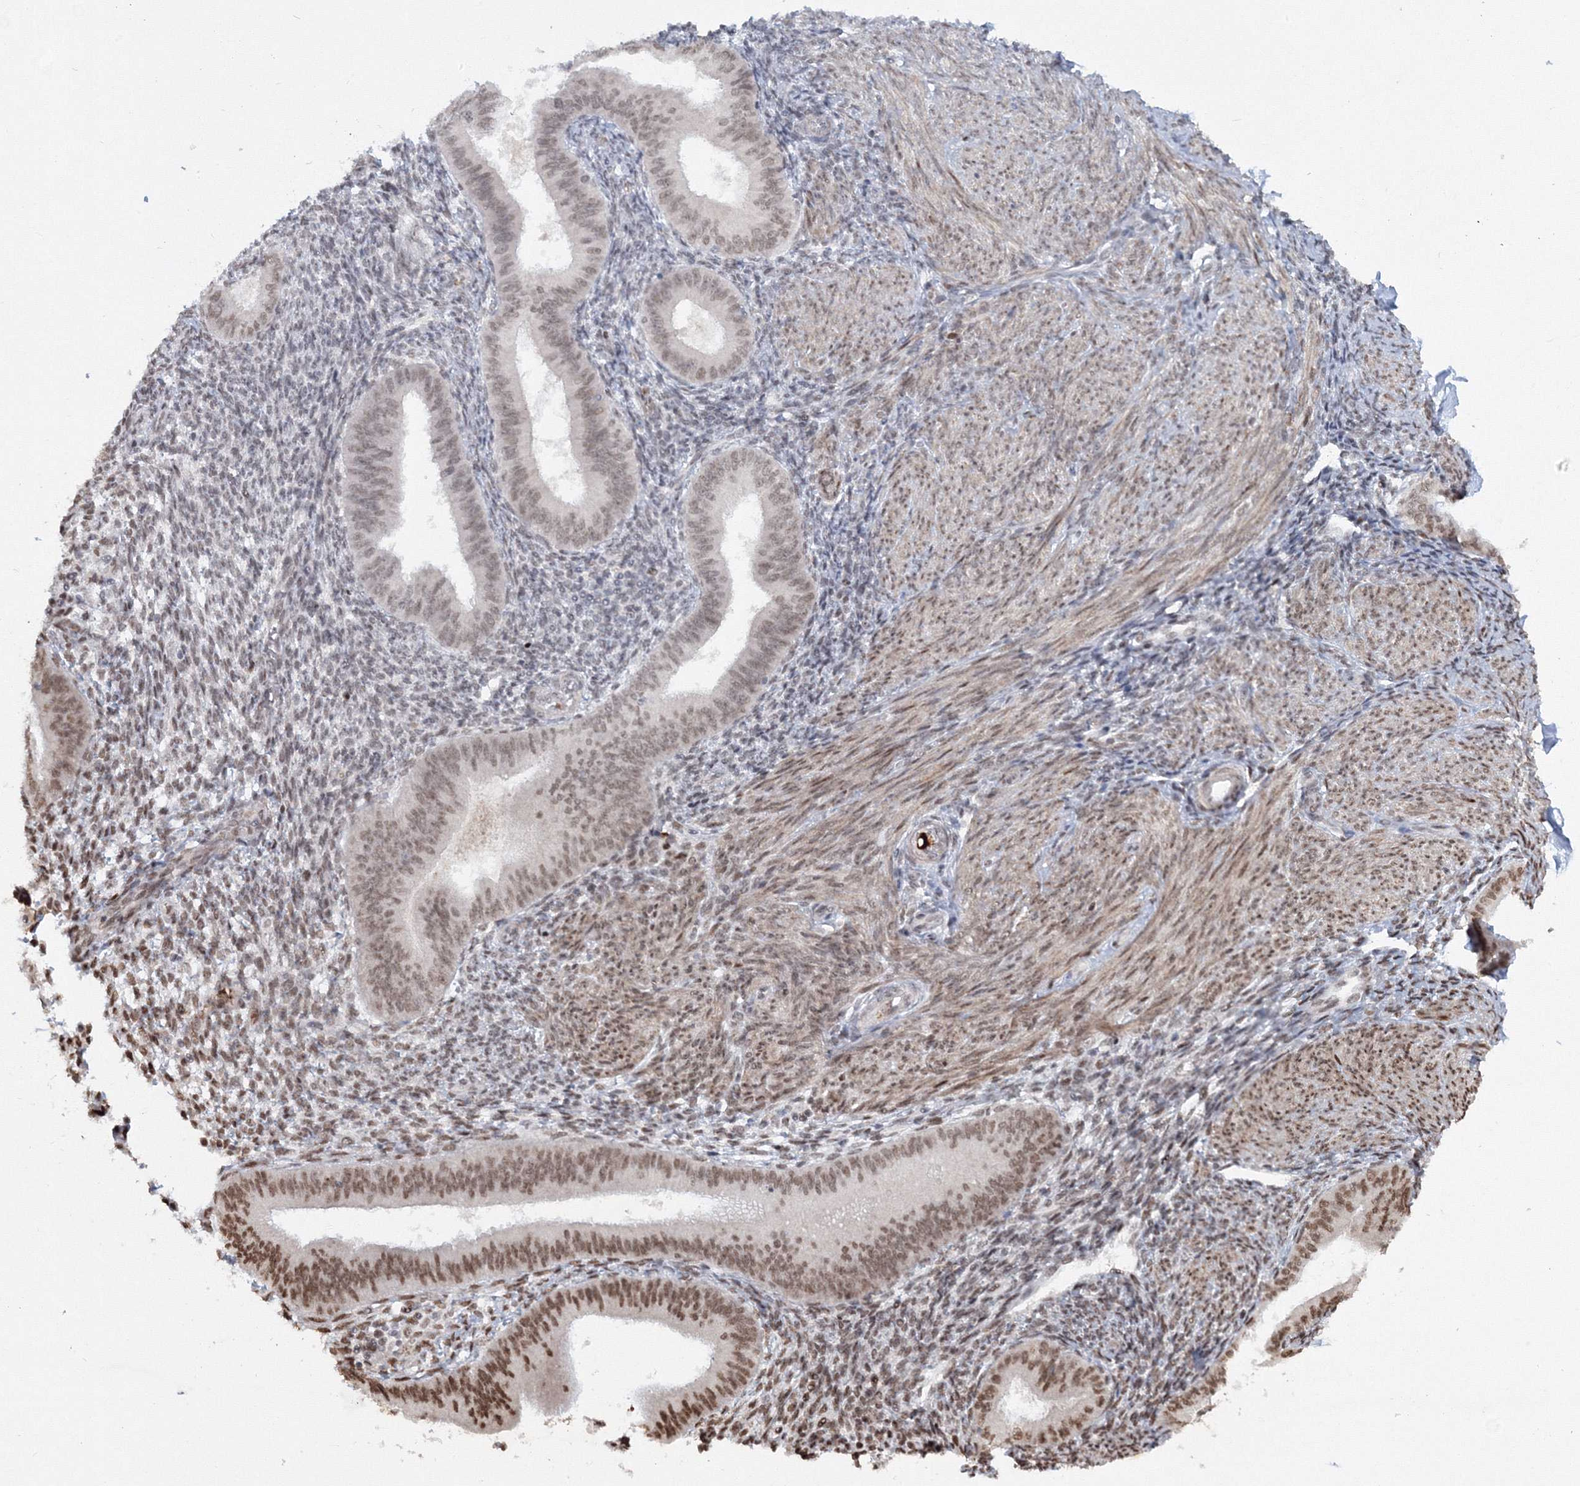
{"staining": {"intensity": "weak", "quantity": "<25%", "location": "nuclear"}, "tissue": "endometrium", "cell_type": "Cells in endometrial stroma", "image_type": "normal", "snomed": [{"axis": "morphology", "description": "Normal tissue, NOS"}, {"axis": "topography", "description": "Uterus"}, {"axis": "topography", "description": "Endometrium"}], "caption": "IHC of normal human endometrium shows no expression in cells in endometrial stroma.", "gene": "C3orf33", "patient": {"sex": "female", "age": 48}}